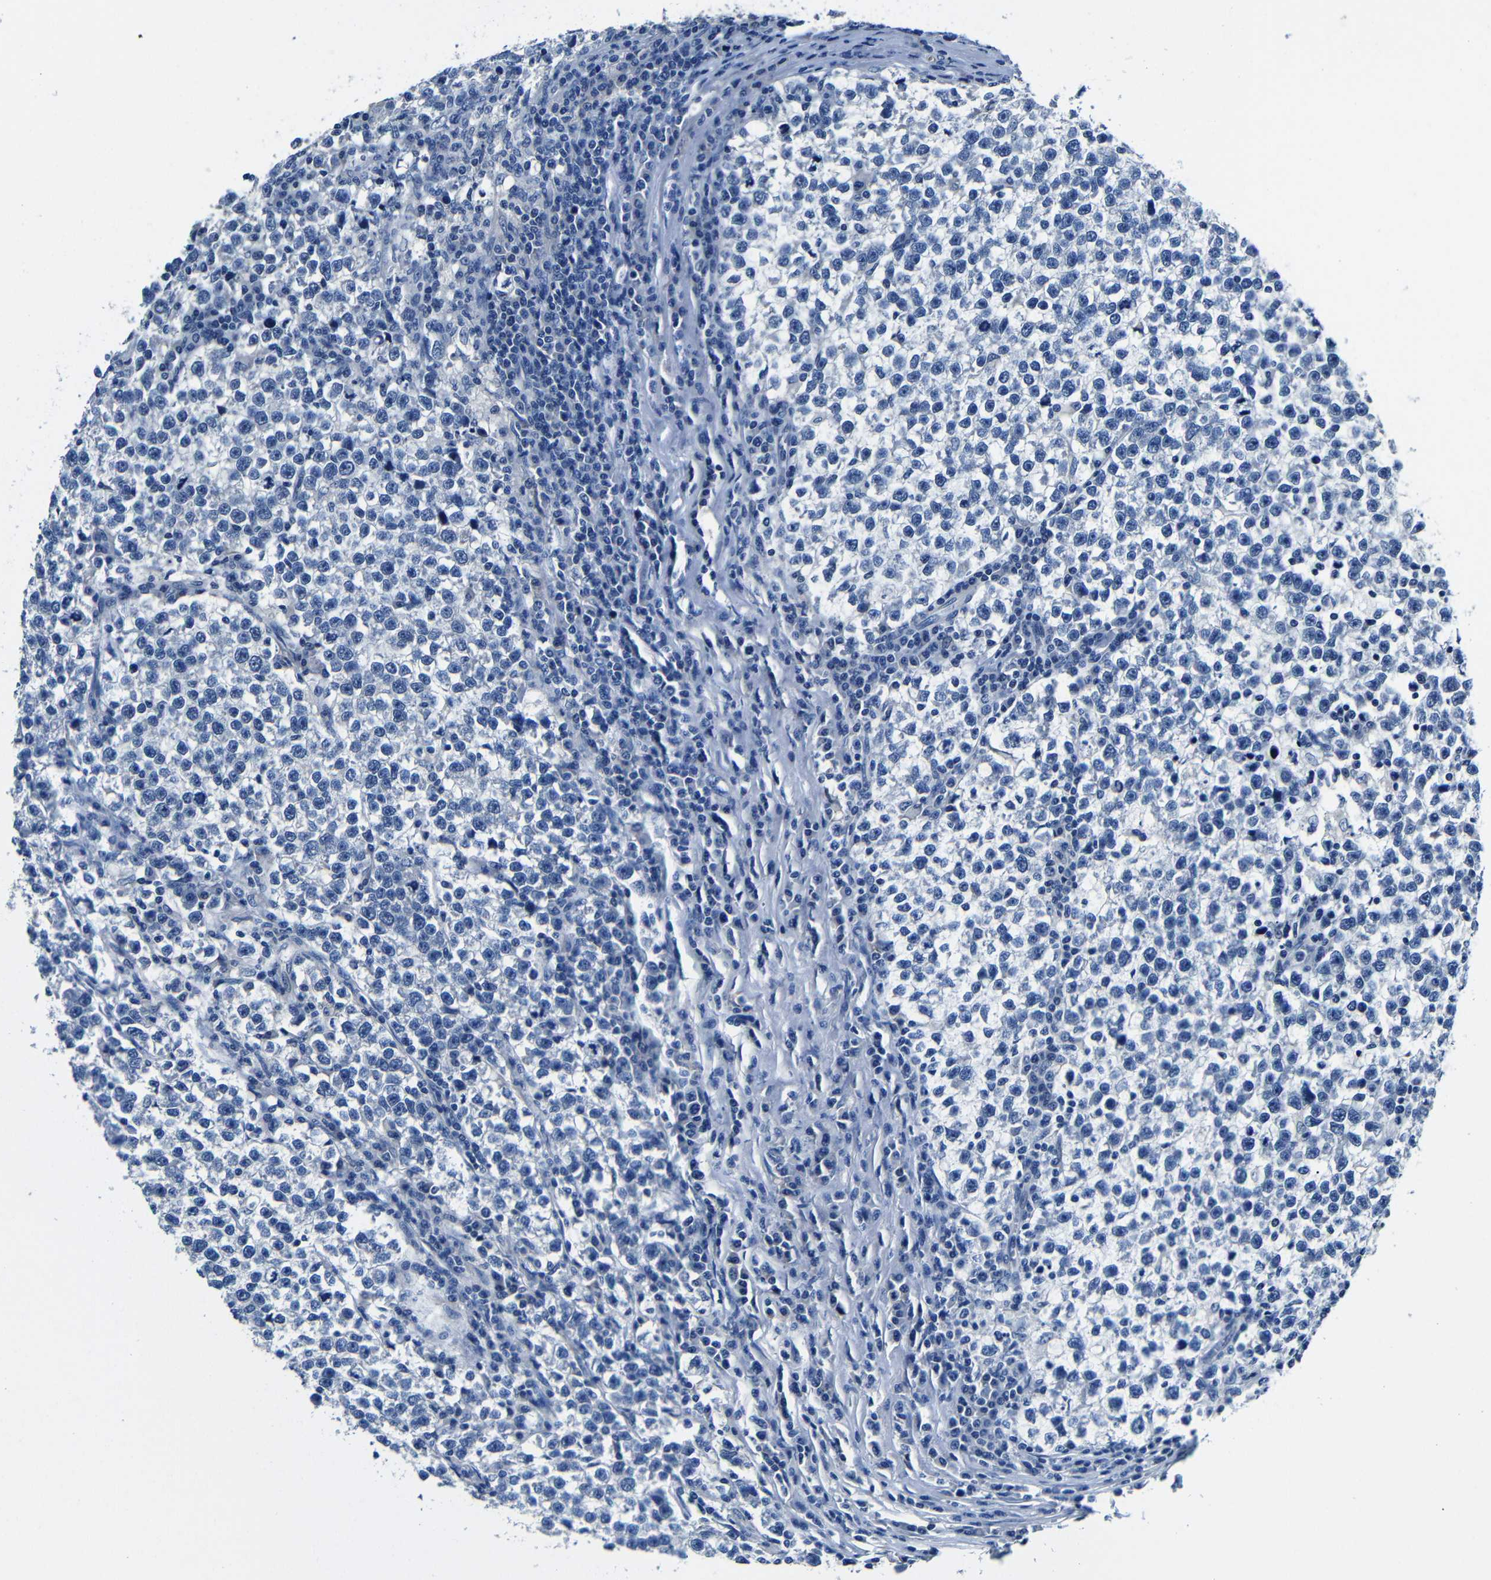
{"staining": {"intensity": "negative", "quantity": "none", "location": "none"}, "tissue": "testis cancer", "cell_type": "Tumor cells", "image_type": "cancer", "snomed": [{"axis": "morphology", "description": "Normal tissue, NOS"}, {"axis": "morphology", "description": "Seminoma, NOS"}, {"axis": "topography", "description": "Testis"}], "caption": "This image is of testis seminoma stained with IHC to label a protein in brown with the nuclei are counter-stained blue. There is no expression in tumor cells. (DAB immunohistochemistry with hematoxylin counter stain).", "gene": "TNFAIP1", "patient": {"sex": "male", "age": 43}}